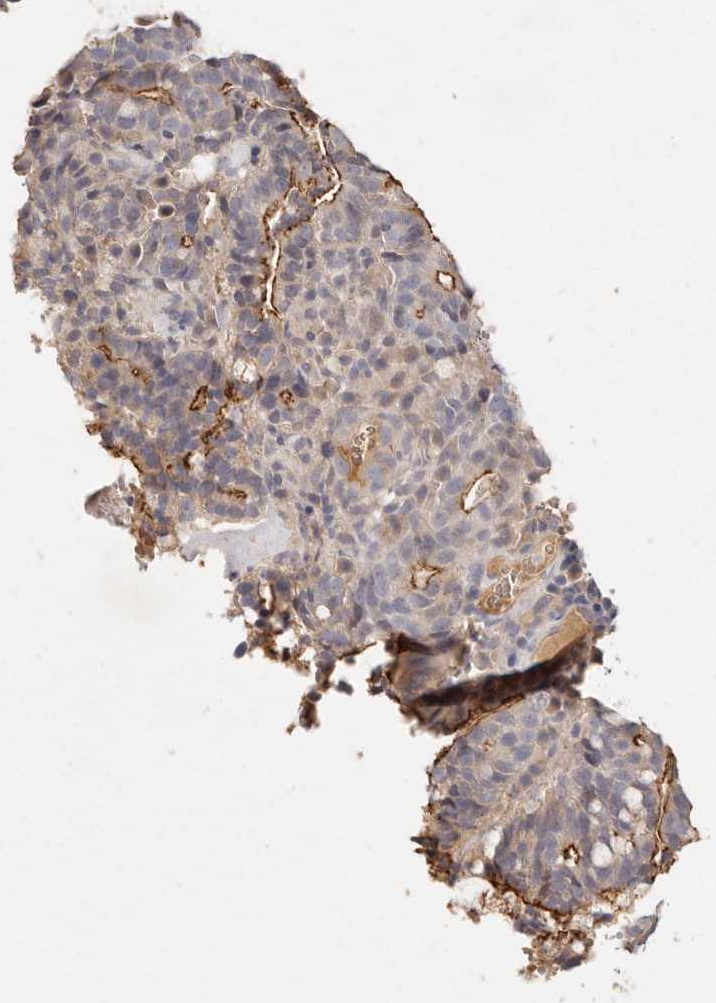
{"staining": {"intensity": "moderate", "quantity": "25%-75%", "location": "cytoplasmic/membranous"}, "tissue": "colorectal cancer", "cell_type": "Tumor cells", "image_type": "cancer", "snomed": [{"axis": "morphology", "description": "Adenocarcinoma, NOS"}, {"axis": "topography", "description": "Colon"}], "caption": "Colorectal cancer tissue demonstrates moderate cytoplasmic/membranous expression in approximately 25%-75% of tumor cells, visualized by immunohistochemistry.", "gene": "CXADR", "patient": {"sex": "female", "age": 66}}